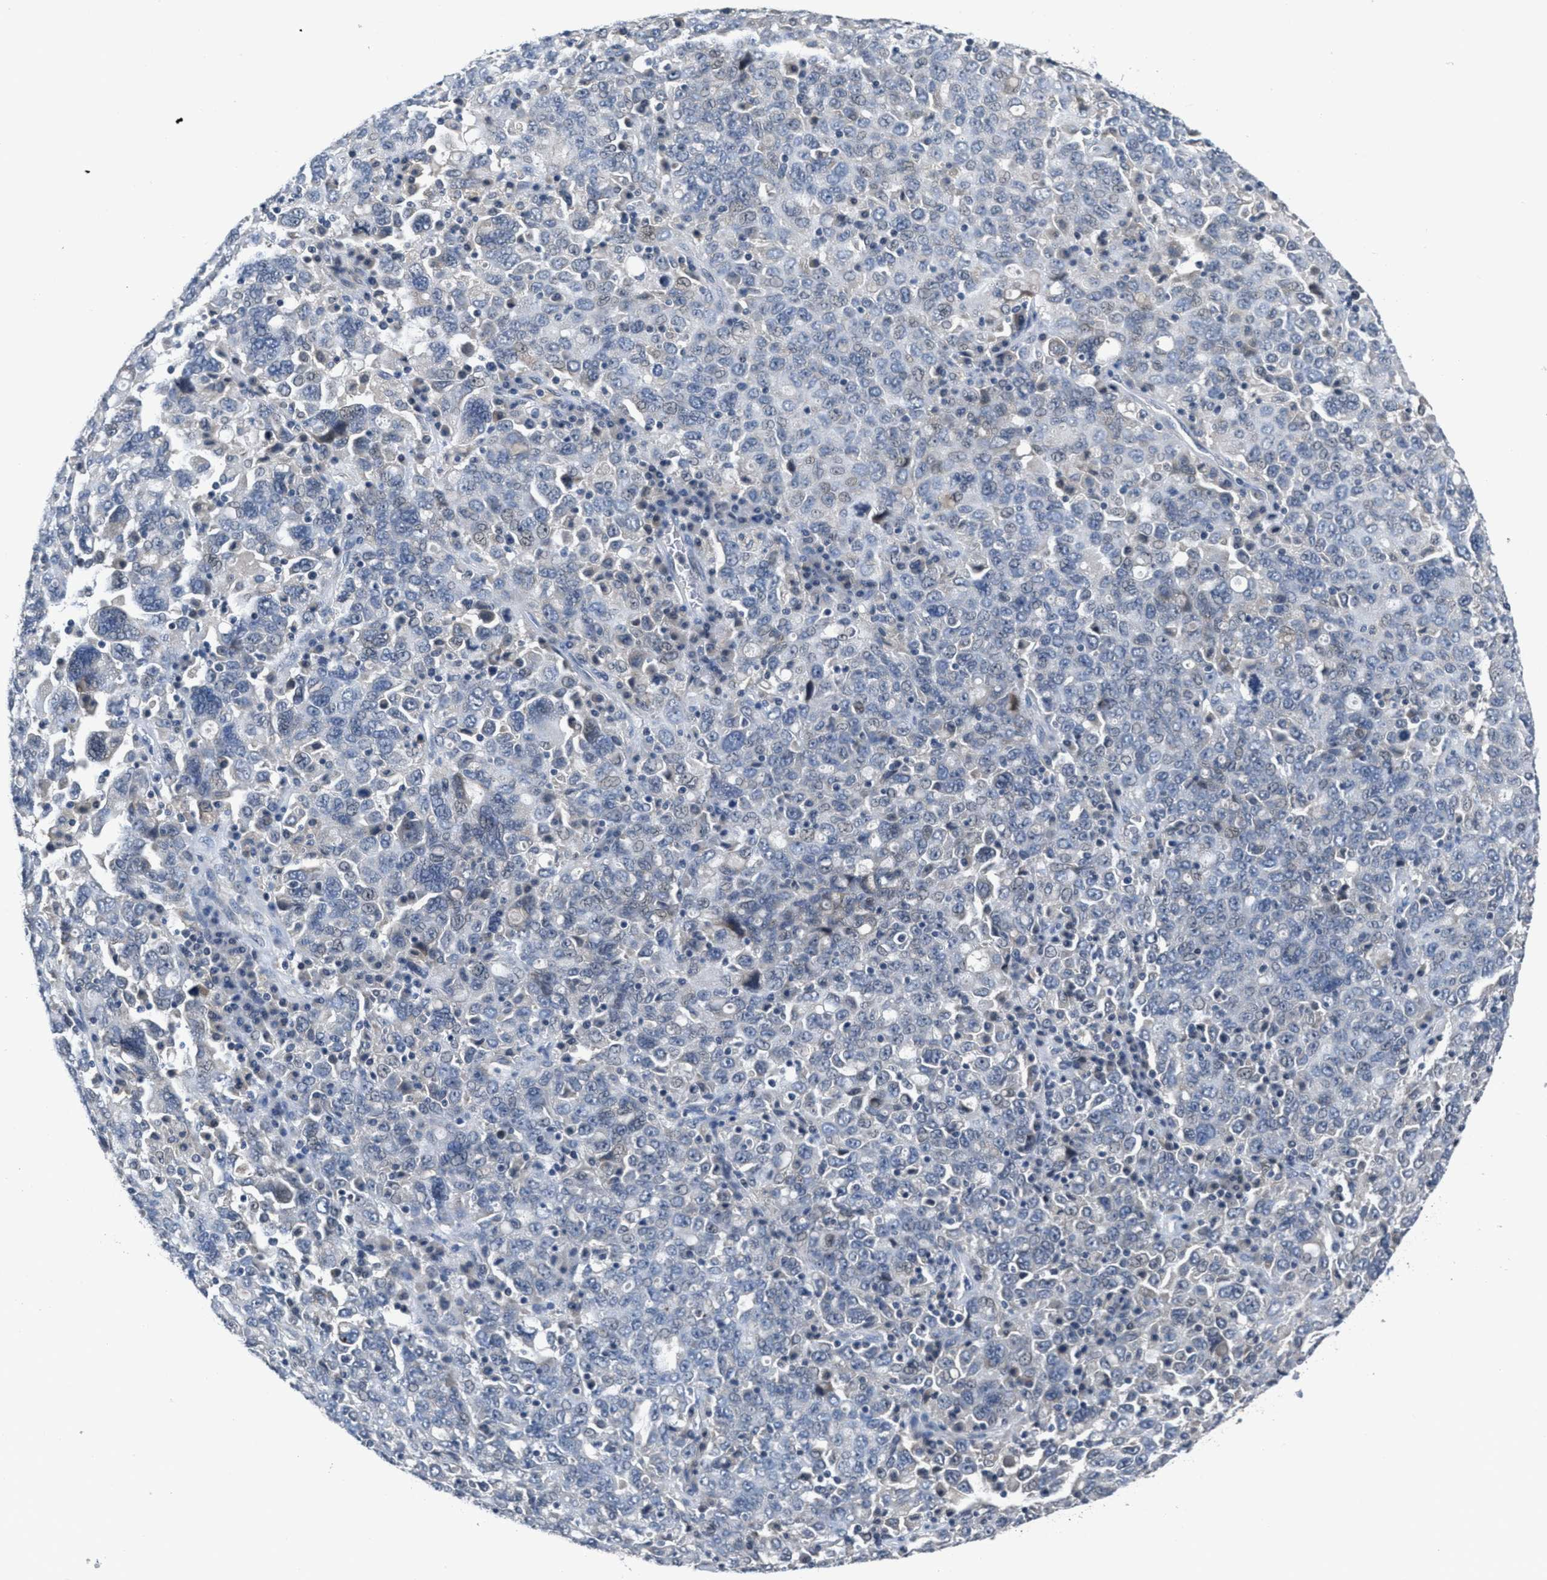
{"staining": {"intensity": "negative", "quantity": "none", "location": "none"}, "tissue": "ovarian cancer", "cell_type": "Tumor cells", "image_type": "cancer", "snomed": [{"axis": "morphology", "description": "Carcinoma, endometroid"}, {"axis": "topography", "description": "Ovary"}], "caption": "Immunohistochemistry histopathology image of neoplastic tissue: human ovarian endometroid carcinoma stained with DAB (3,3'-diaminobenzidine) exhibits no significant protein expression in tumor cells. (Brightfield microscopy of DAB immunohistochemistry at high magnification).", "gene": "ANGPT1", "patient": {"sex": "female", "age": 62}}